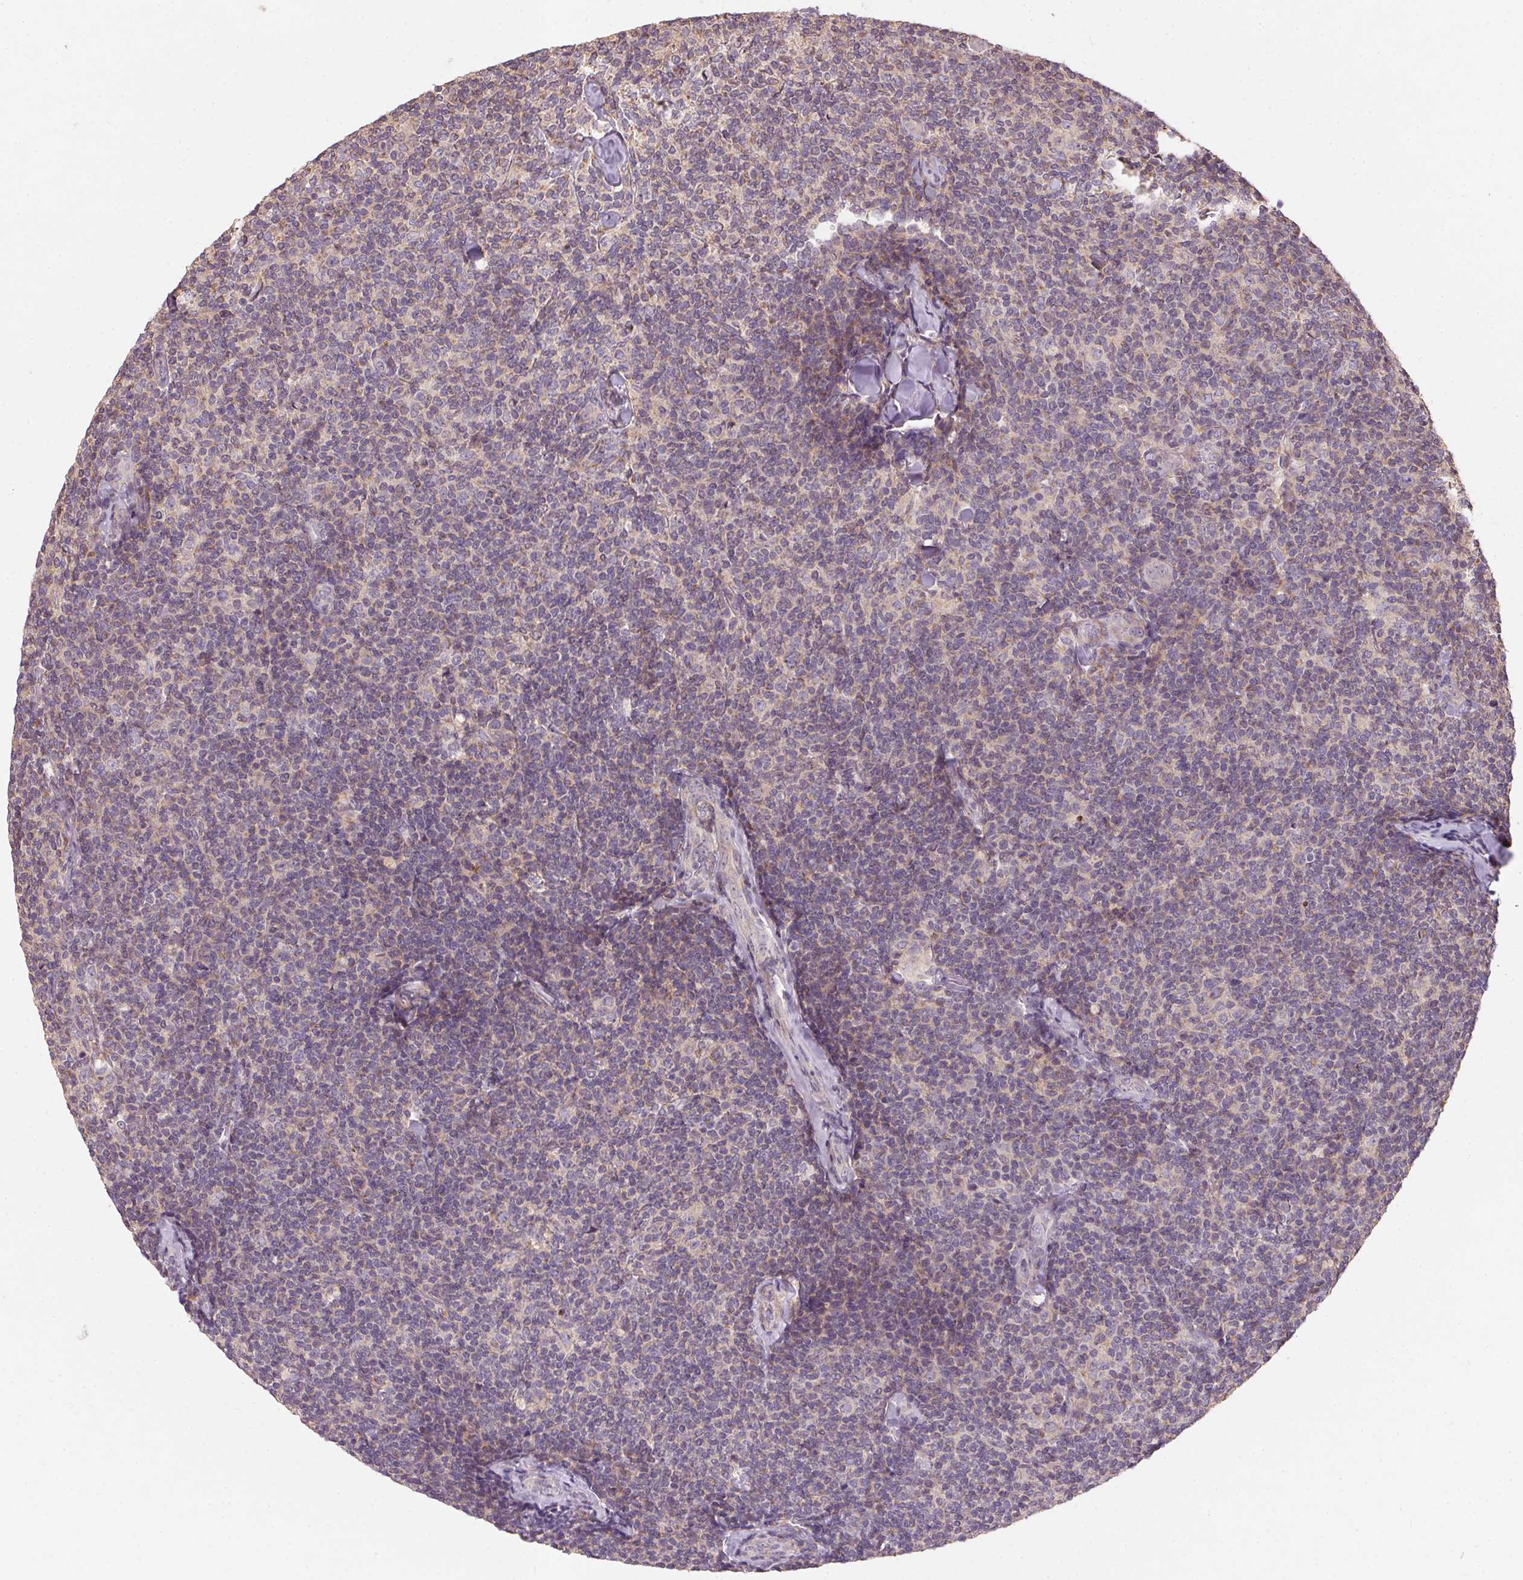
{"staining": {"intensity": "negative", "quantity": "none", "location": "none"}, "tissue": "lymphoma", "cell_type": "Tumor cells", "image_type": "cancer", "snomed": [{"axis": "morphology", "description": "Malignant lymphoma, non-Hodgkin's type, Low grade"}, {"axis": "topography", "description": "Lymph node"}], "caption": "Immunohistochemical staining of human lymphoma displays no significant staining in tumor cells. The staining was performed using DAB to visualize the protein expression in brown, while the nuclei were stained in blue with hematoxylin (Magnification: 20x).", "gene": "KCNK15", "patient": {"sex": "female", "age": 56}}